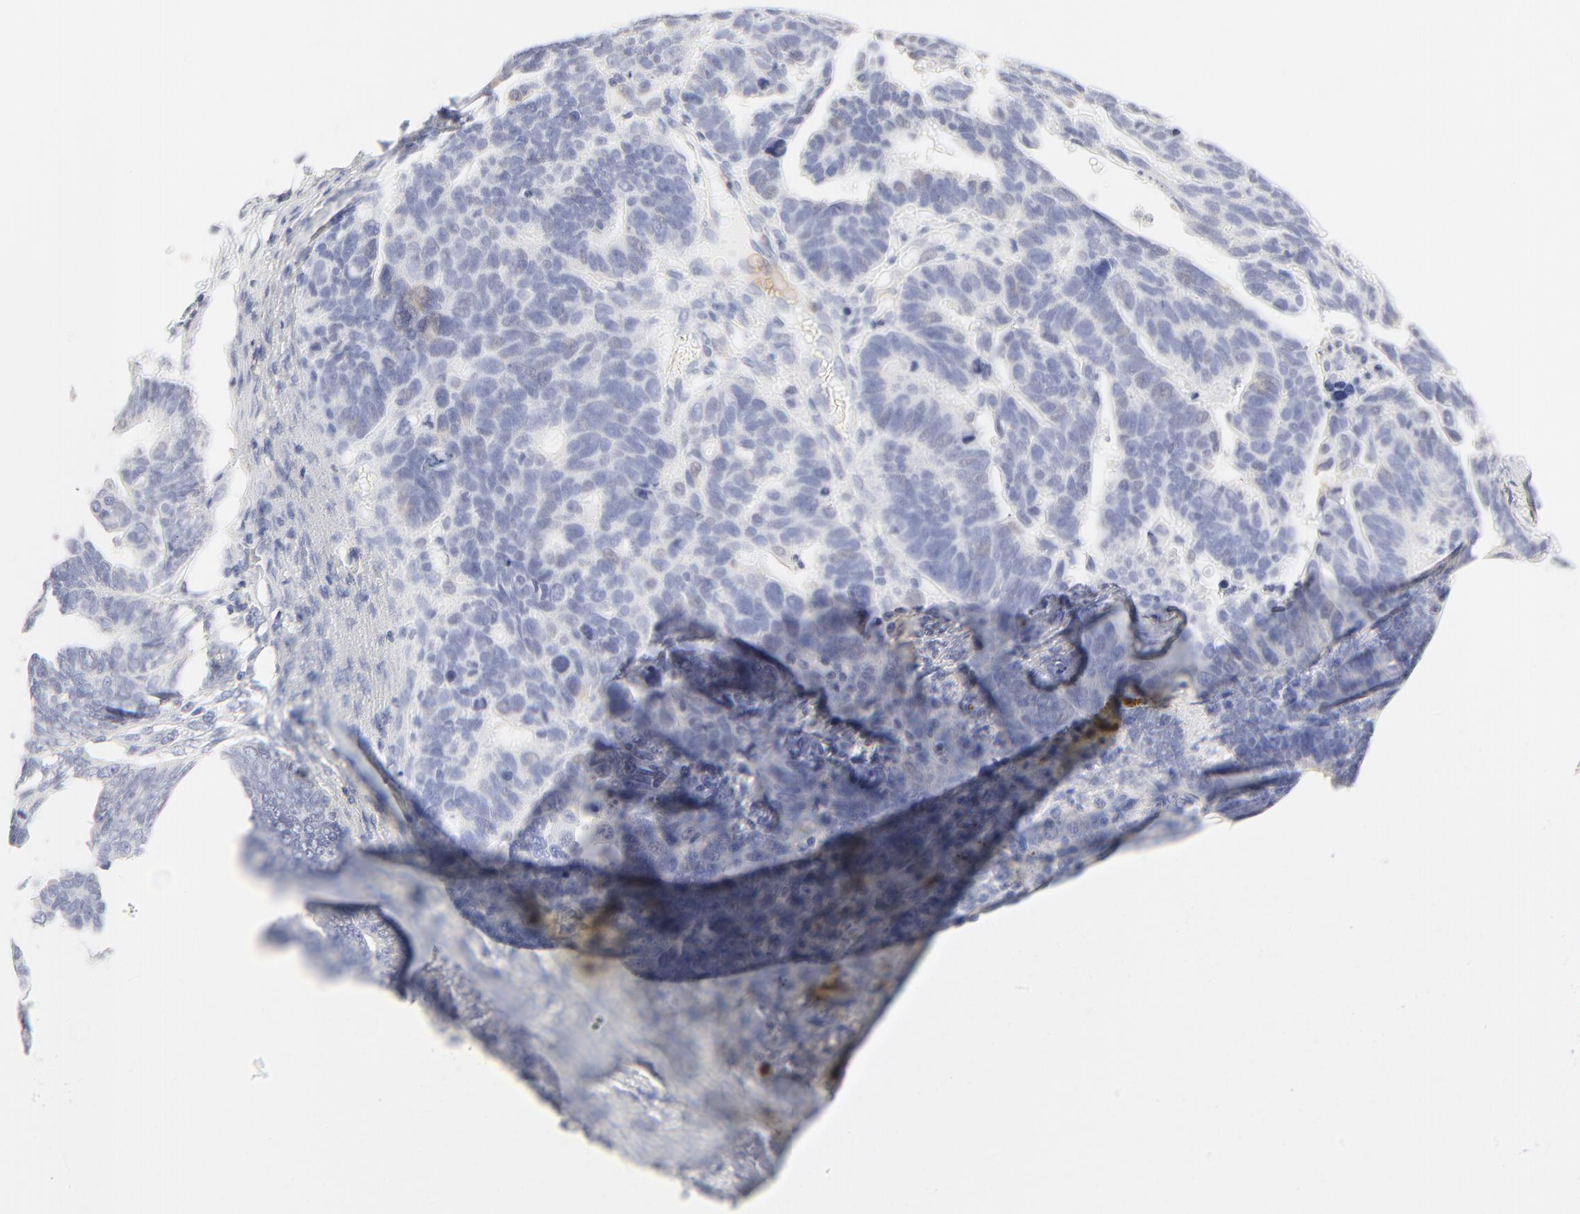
{"staining": {"intensity": "negative", "quantity": "none", "location": "none"}, "tissue": "ovarian cancer", "cell_type": "Tumor cells", "image_type": "cancer", "snomed": [{"axis": "morphology", "description": "Carcinoma, endometroid"}, {"axis": "morphology", "description": "Cystadenocarcinoma, serous, NOS"}, {"axis": "topography", "description": "Ovary"}], "caption": "Tumor cells show no significant expression in serous cystadenocarcinoma (ovarian). The staining was performed using DAB to visualize the protein expression in brown, while the nuclei were stained in blue with hematoxylin (Magnification: 20x).", "gene": "RPS21", "patient": {"sex": "female", "age": 45}}